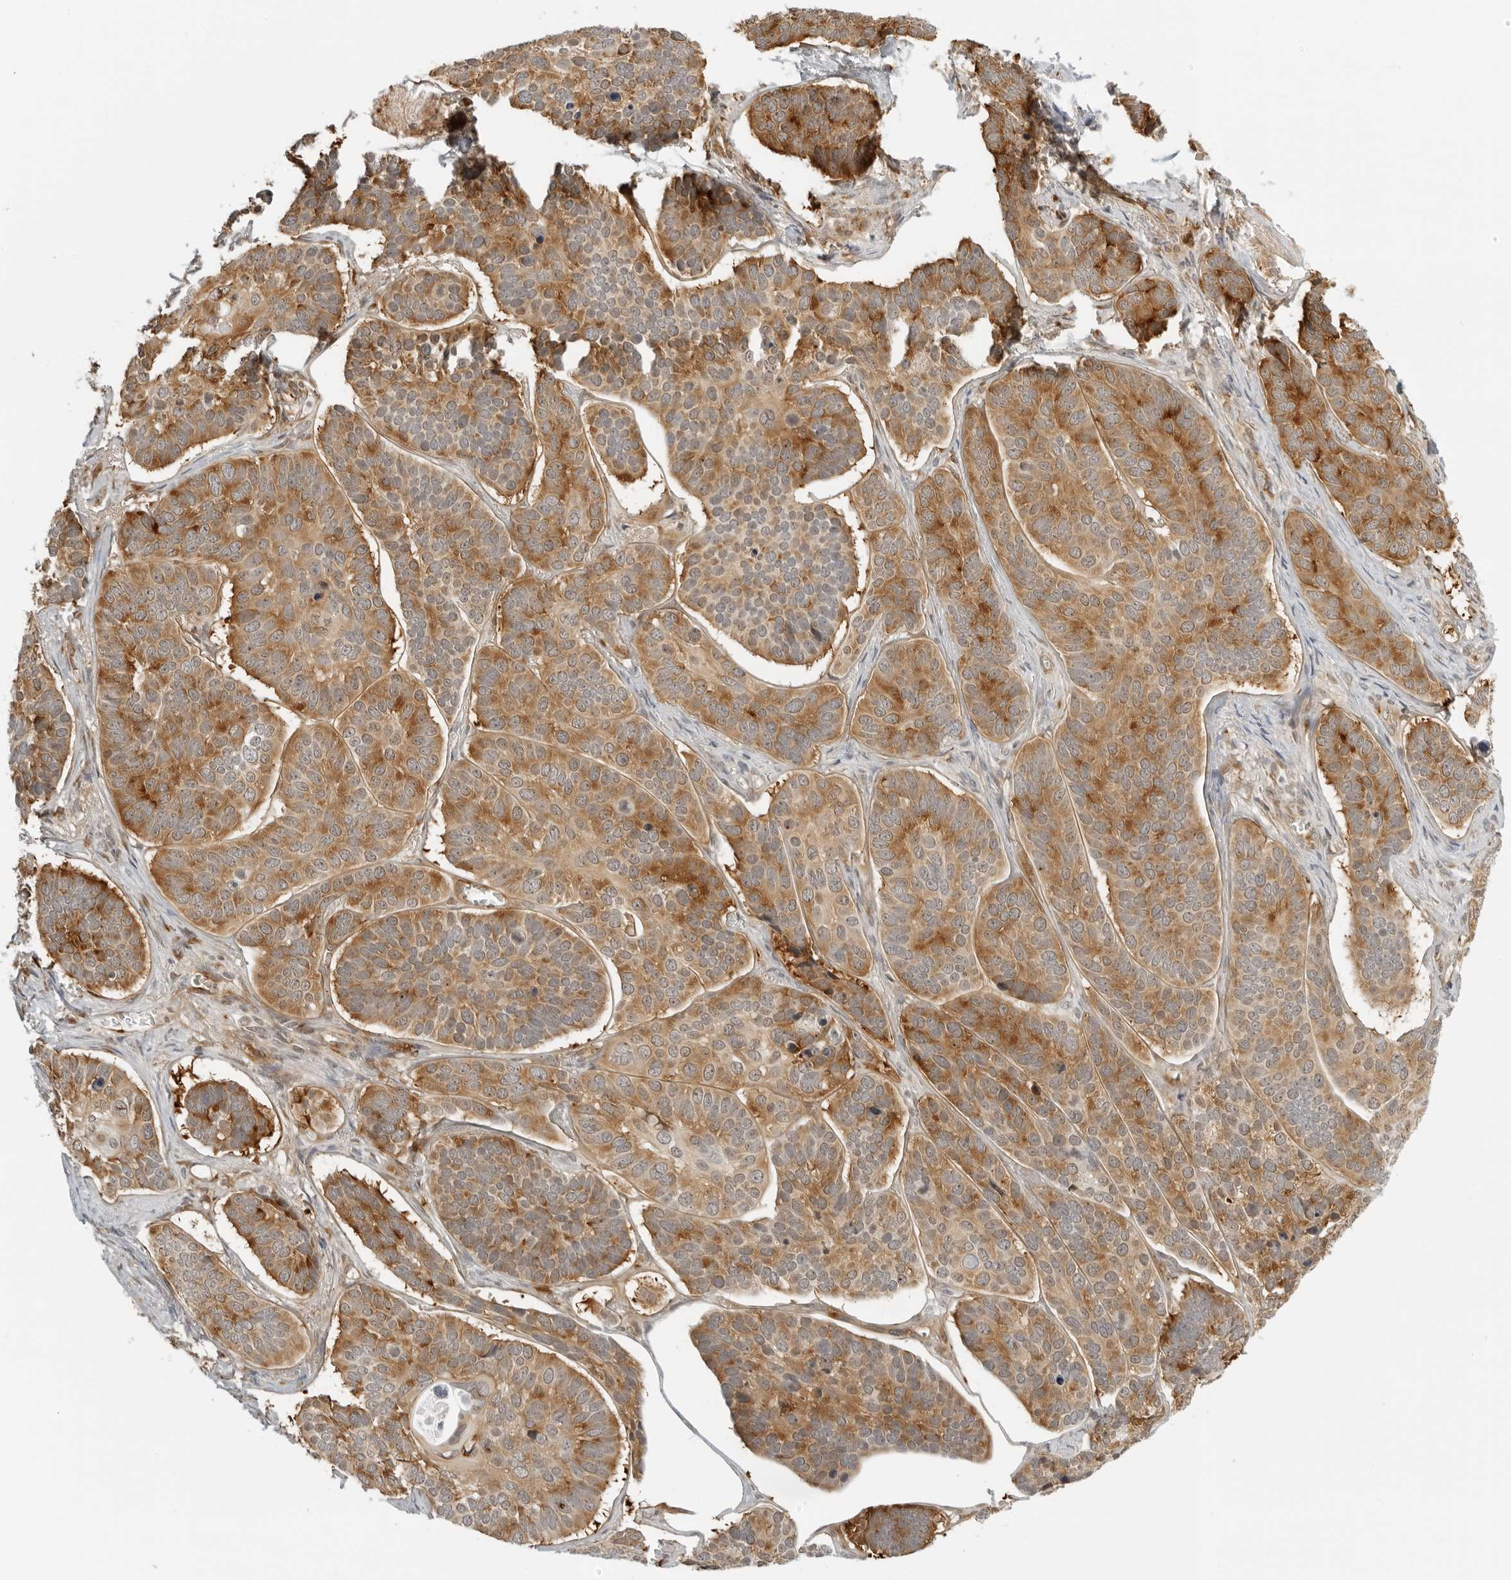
{"staining": {"intensity": "moderate", "quantity": ">75%", "location": "cytoplasmic/membranous"}, "tissue": "skin cancer", "cell_type": "Tumor cells", "image_type": "cancer", "snomed": [{"axis": "morphology", "description": "Basal cell carcinoma"}, {"axis": "topography", "description": "Skin"}], "caption": "Skin cancer (basal cell carcinoma) was stained to show a protein in brown. There is medium levels of moderate cytoplasmic/membranous staining in about >75% of tumor cells.", "gene": "EIF4G1", "patient": {"sex": "male", "age": 62}}